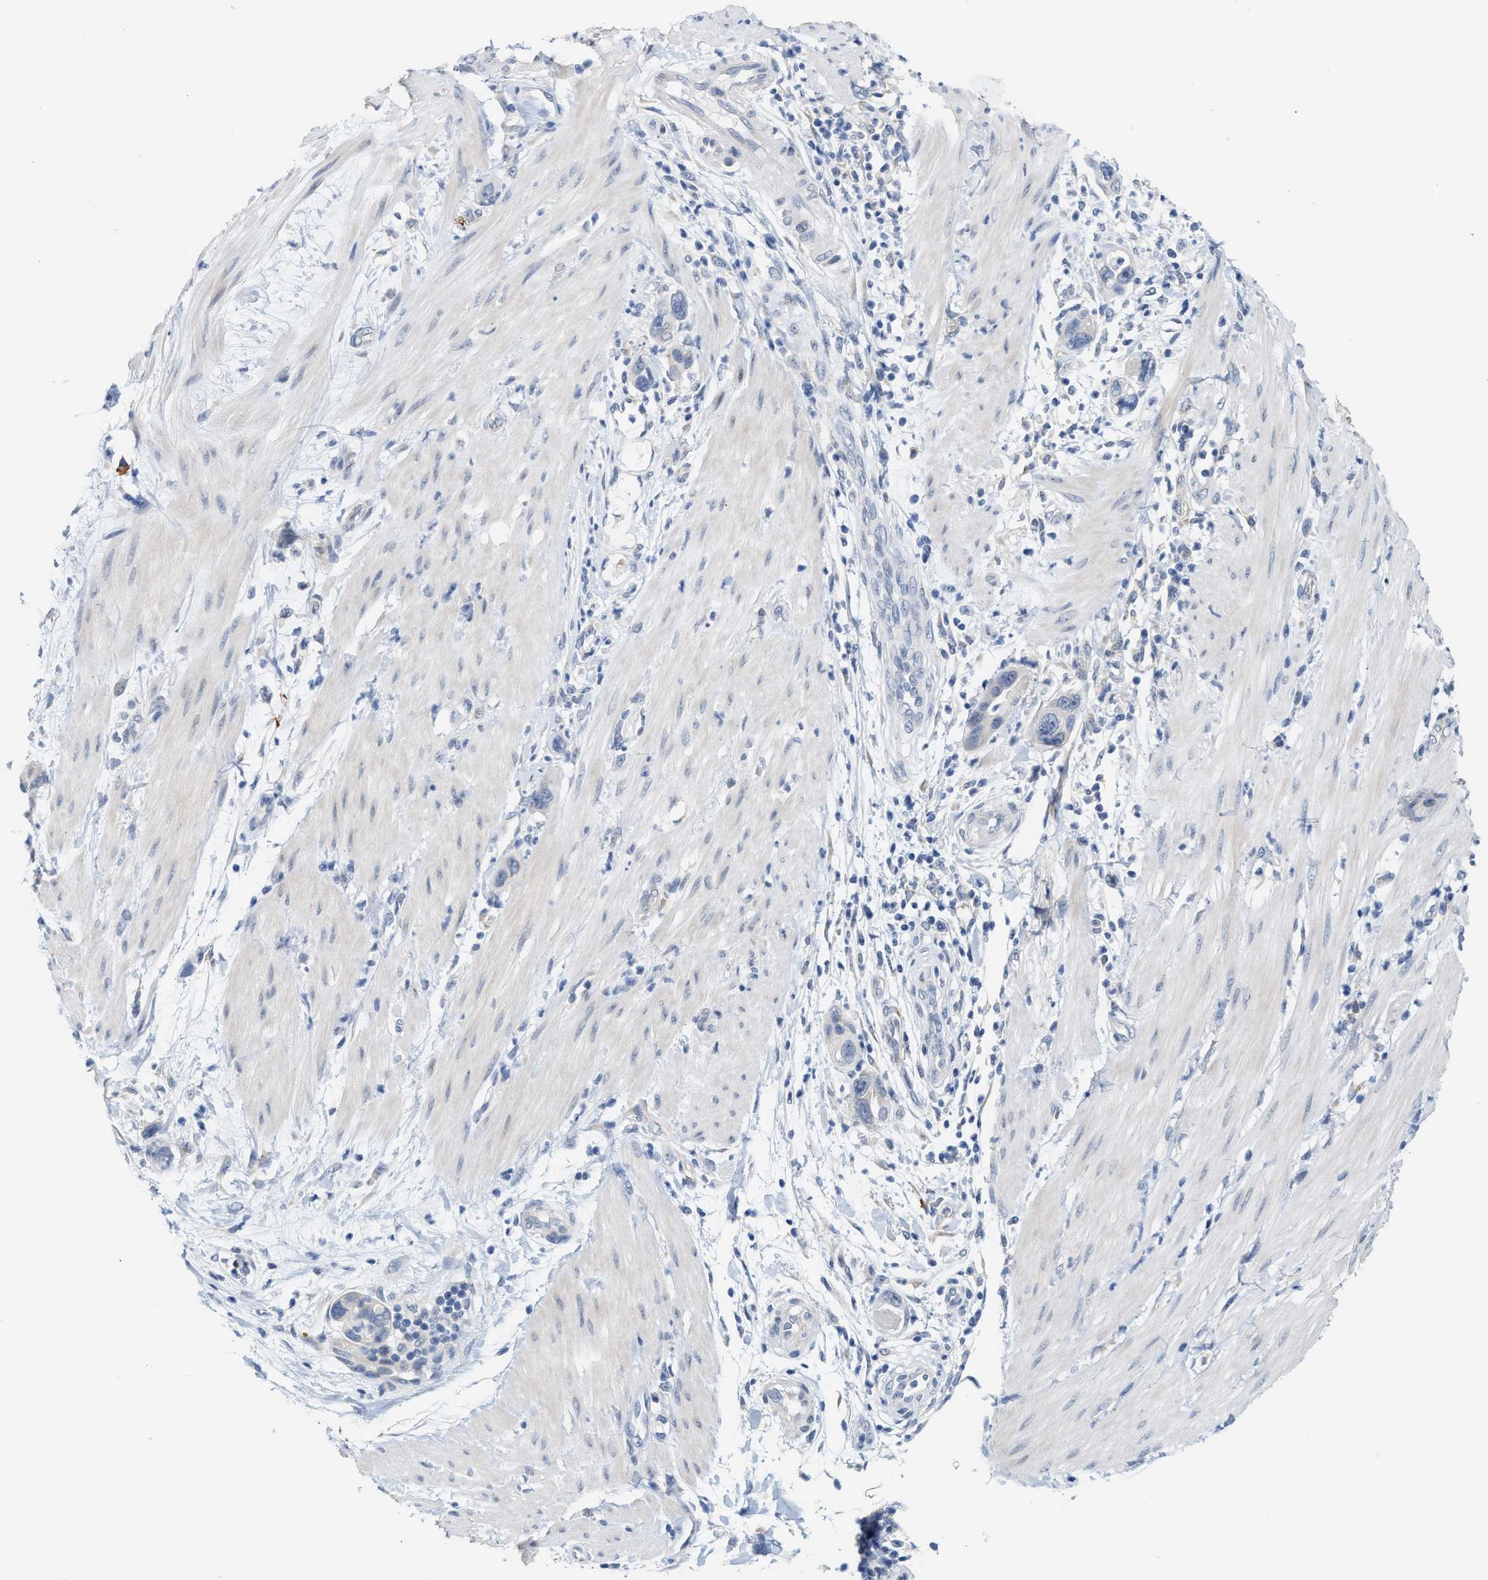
{"staining": {"intensity": "negative", "quantity": "none", "location": "none"}, "tissue": "pancreatic cancer", "cell_type": "Tumor cells", "image_type": "cancer", "snomed": [{"axis": "morphology", "description": "Adenocarcinoma, NOS"}, {"axis": "topography", "description": "Pancreas"}], "caption": "Pancreatic adenocarcinoma was stained to show a protein in brown. There is no significant staining in tumor cells.", "gene": "RYR2", "patient": {"sex": "female", "age": 70}}